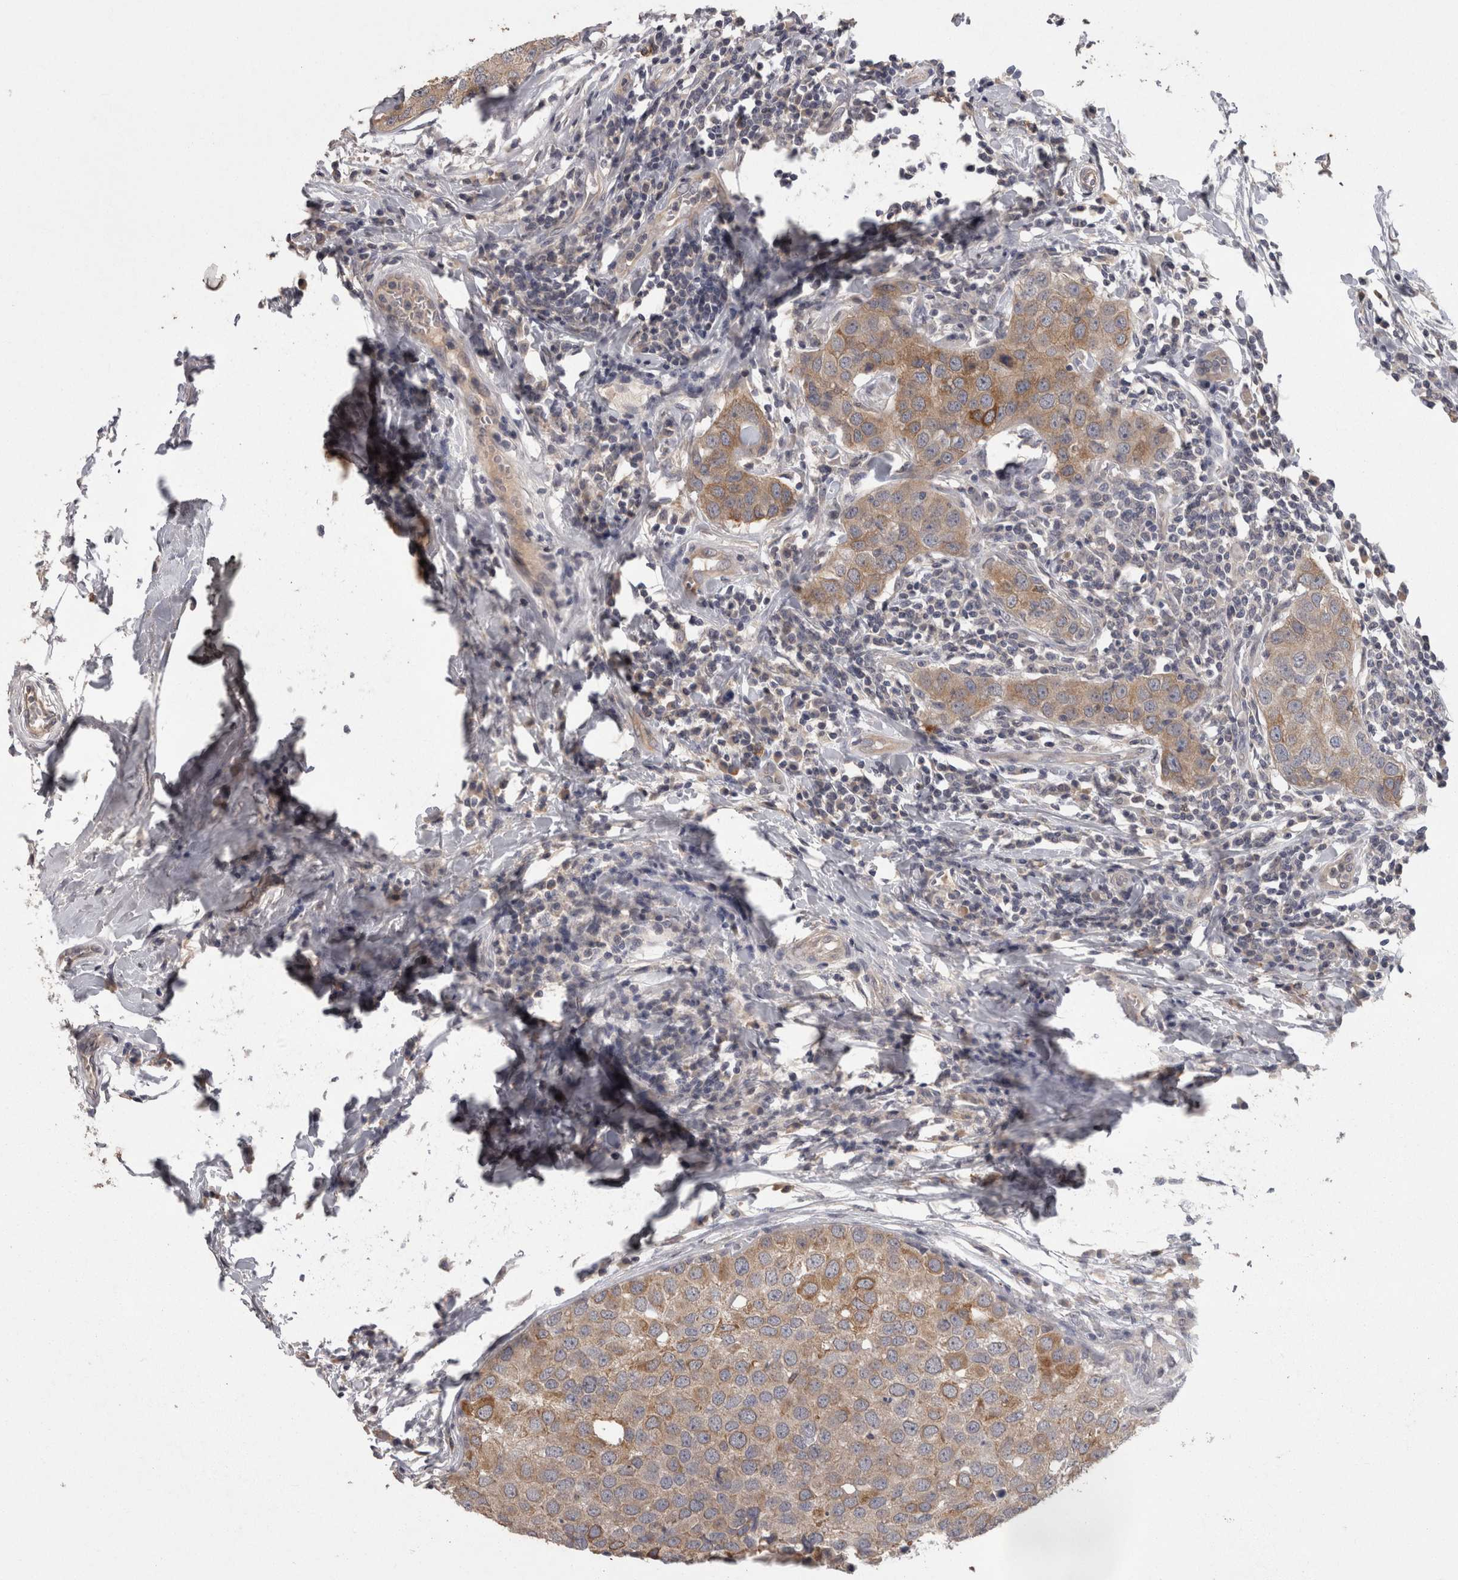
{"staining": {"intensity": "moderate", "quantity": "25%-75%", "location": "cytoplasmic/membranous"}, "tissue": "breast cancer", "cell_type": "Tumor cells", "image_type": "cancer", "snomed": [{"axis": "morphology", "description": "Duct carcinoma"}, {"axis": "topography", "description": "Breast"}], "caption": "A brown stain highlights moderate cytoplasmic/membranous staining of a protein in human invasive ductal carcinoma (breast) tumor cells.", "gene": "PON3", "patient": {"sex": "female", "age": 27}}